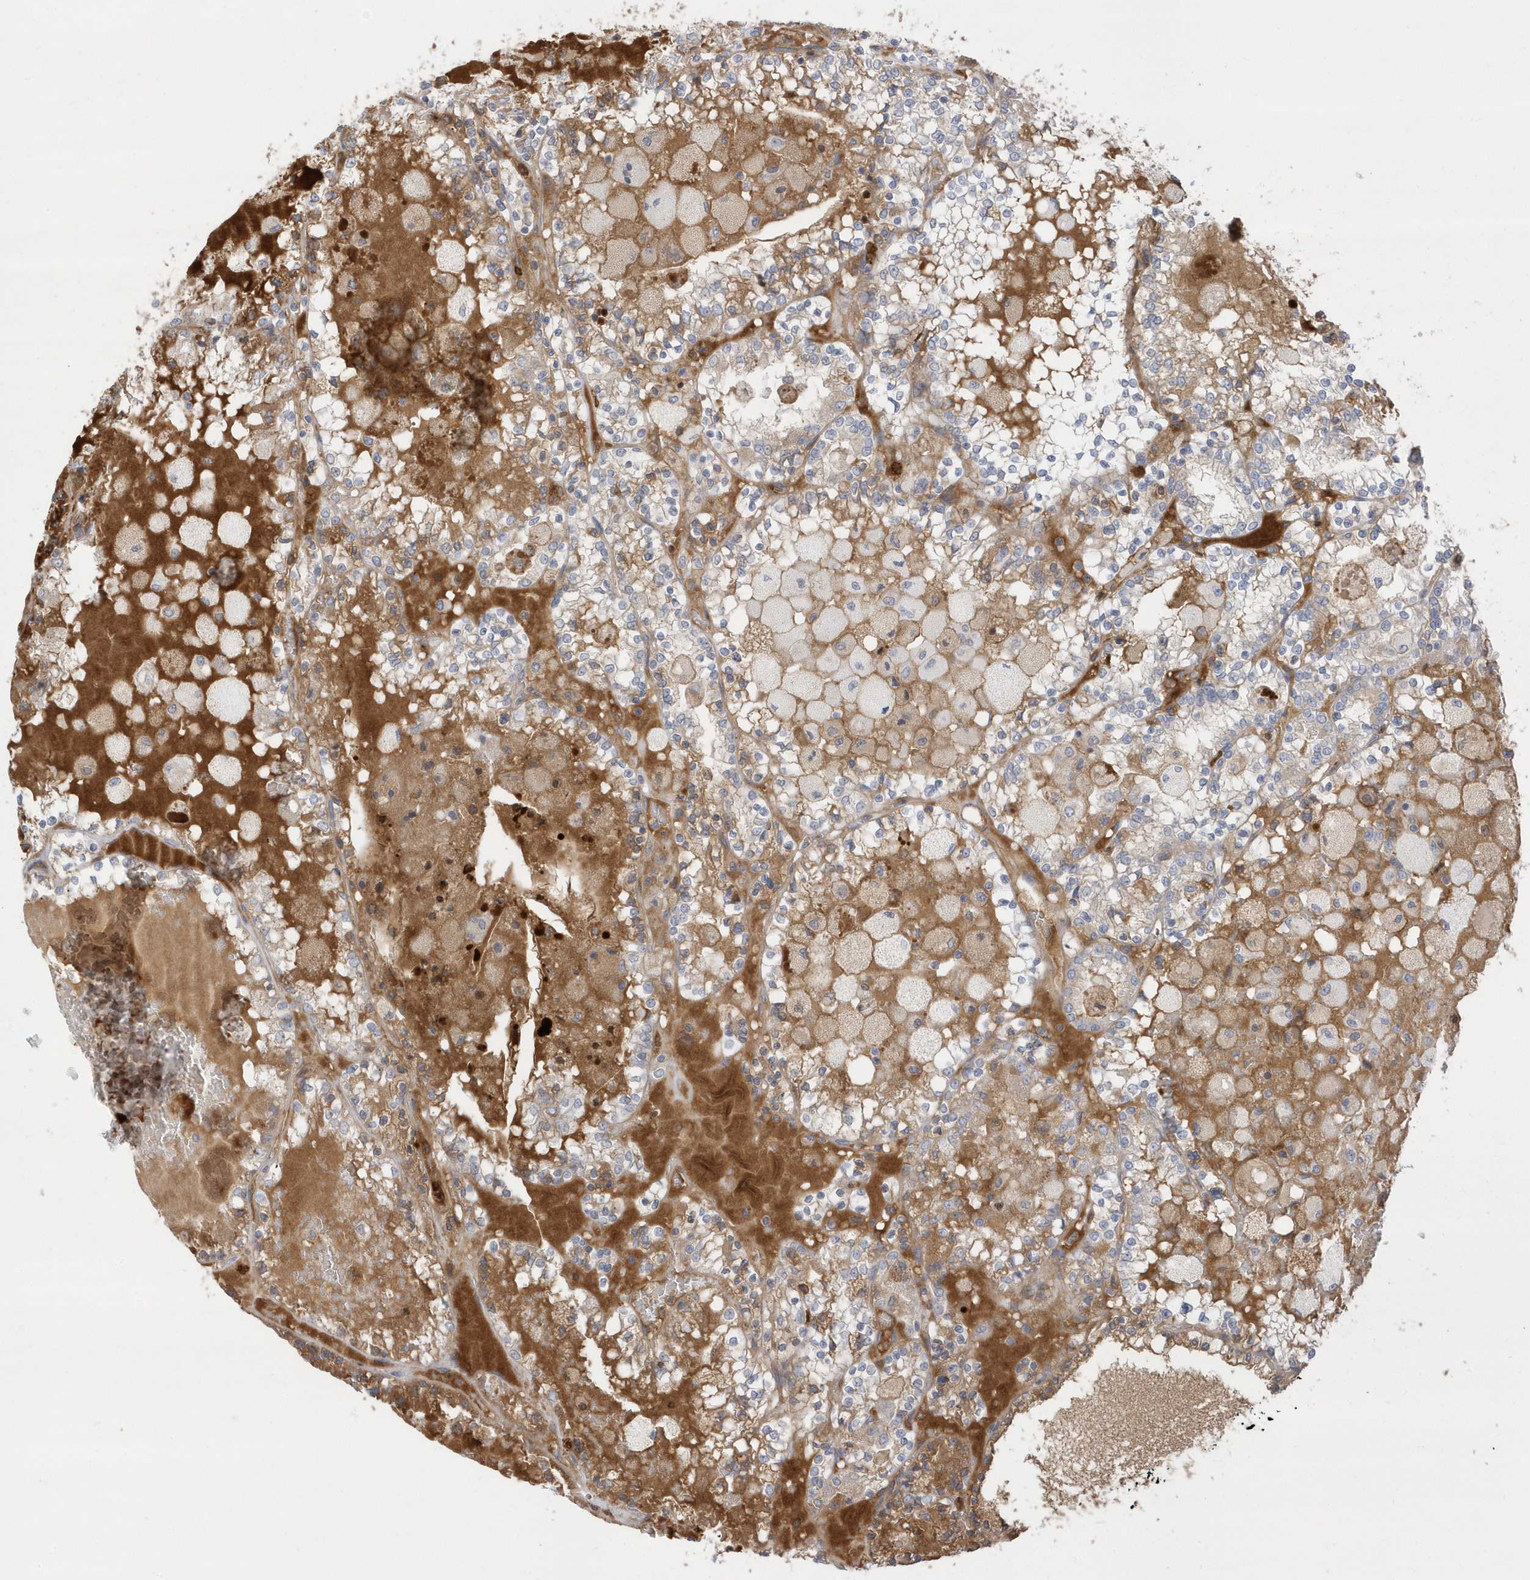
{"staining": {"intensity": "moderate", "quantity": "<25%", "location": "cytoplasmic/membranous"}, "tissue": "renal cancer", "cell_type": "Tumor cells", "image_type": "cancer", "snomed": [{"axis": "morphology", "description": "Adenocarcinoma, NOS"}, {"axis": "topography", "description": "Kidney"}], "caption": "A brown stain labels moderate cytoplasmic/membranous expression of a protein in renal cancer tumor cells.", "gene": "DPP9", "patient": {"sex": "female", "age": 56}}